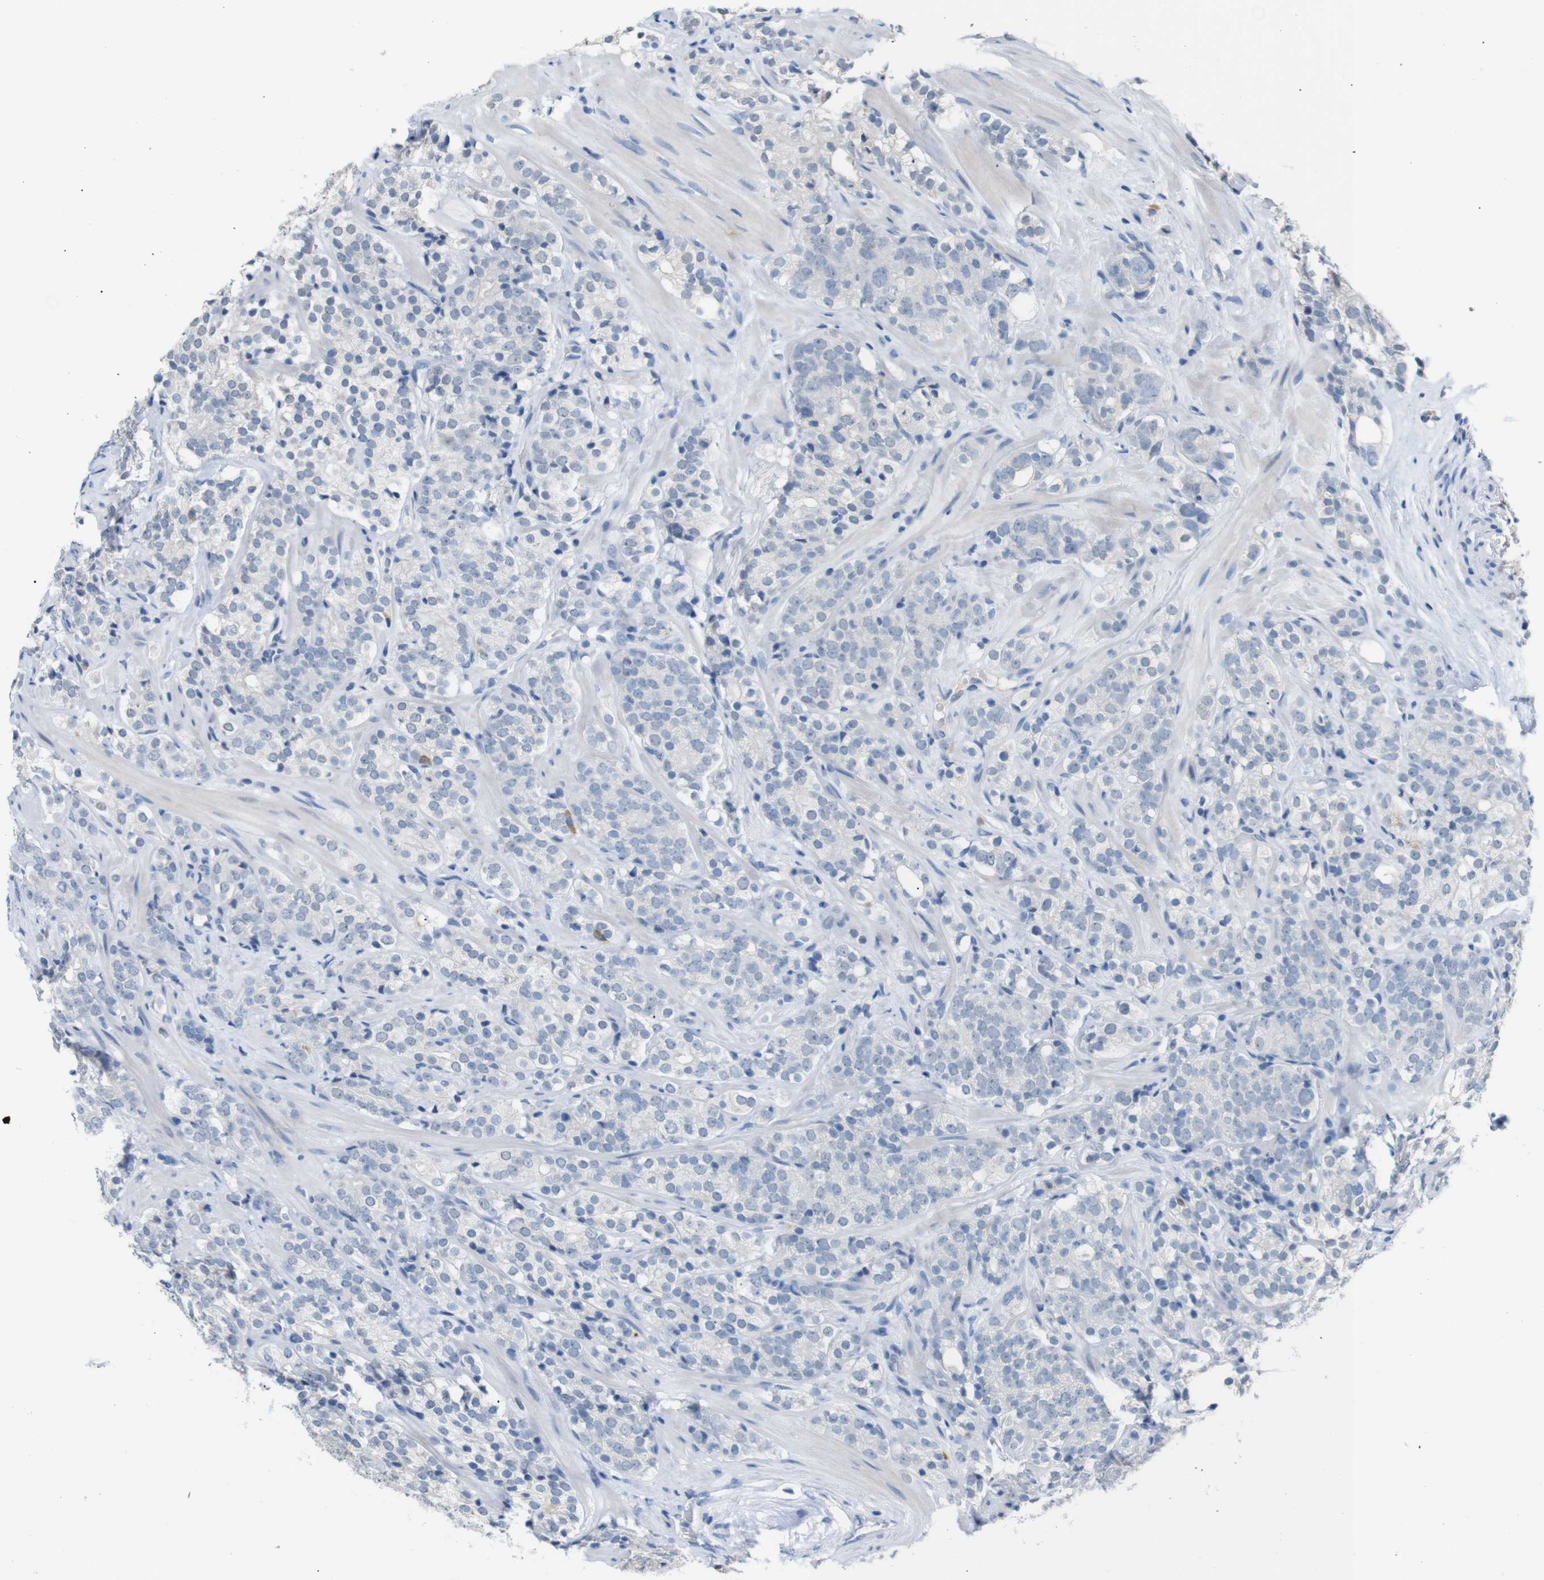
{"staining": {"intensity": "negative", "quantity": "none", "location": "none"}, "tissue": "prostate cancer", "cell_type": "Tumor cells", "image_type": "cancer", "snomed": [{"axis": "morphology", "description": "Adenocarcinoma, High grade"}, {"axis": "topography", "description": "Prostate"}], "caption": "DAB immunohistochemical staining of human prostate cancer displays no significant expression in tumor cells.", "gene": "CHRM5", "patient": {"sex": "male", "age": 71}}